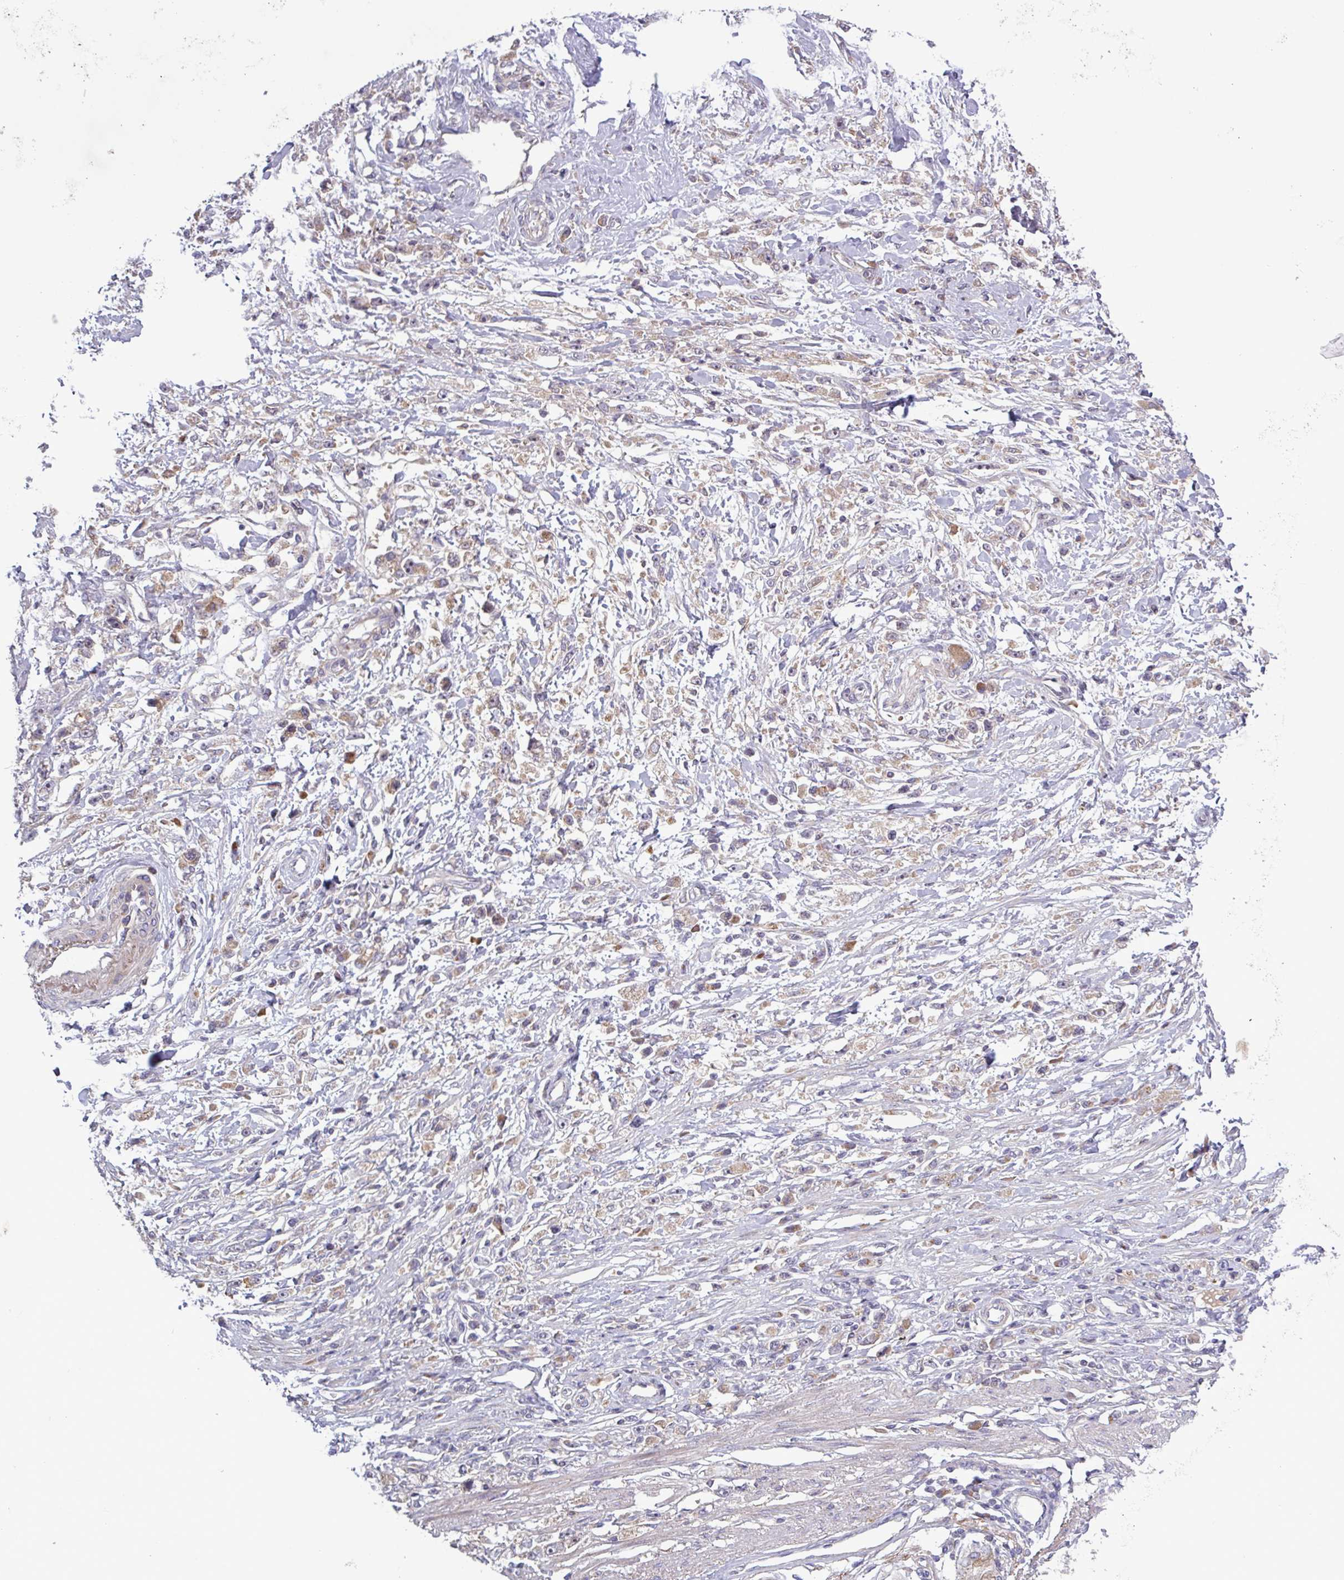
{"staining": {"intensity": "moderate", "quantity": "<25%", "location": "cytoplasmic/membranous"}, "tissue": "stomach cancer", "cell_type": "Tumor cells", "image_type": "cancer", "snomed": [{"axis": "morphology", "description": "Adenocarcinoma, NOS"}, {"axis": "topography", "description": "Stomach"}], "caption": "There is low levels of moderate cytoplasmic/membranous staining in tumor cells of adenocarcinoma (stomach), as demonstrated by immunohistochemical staining (brown color).", "gene": "TNFSF12", "patient": {"sex": "female", "age": 59}}